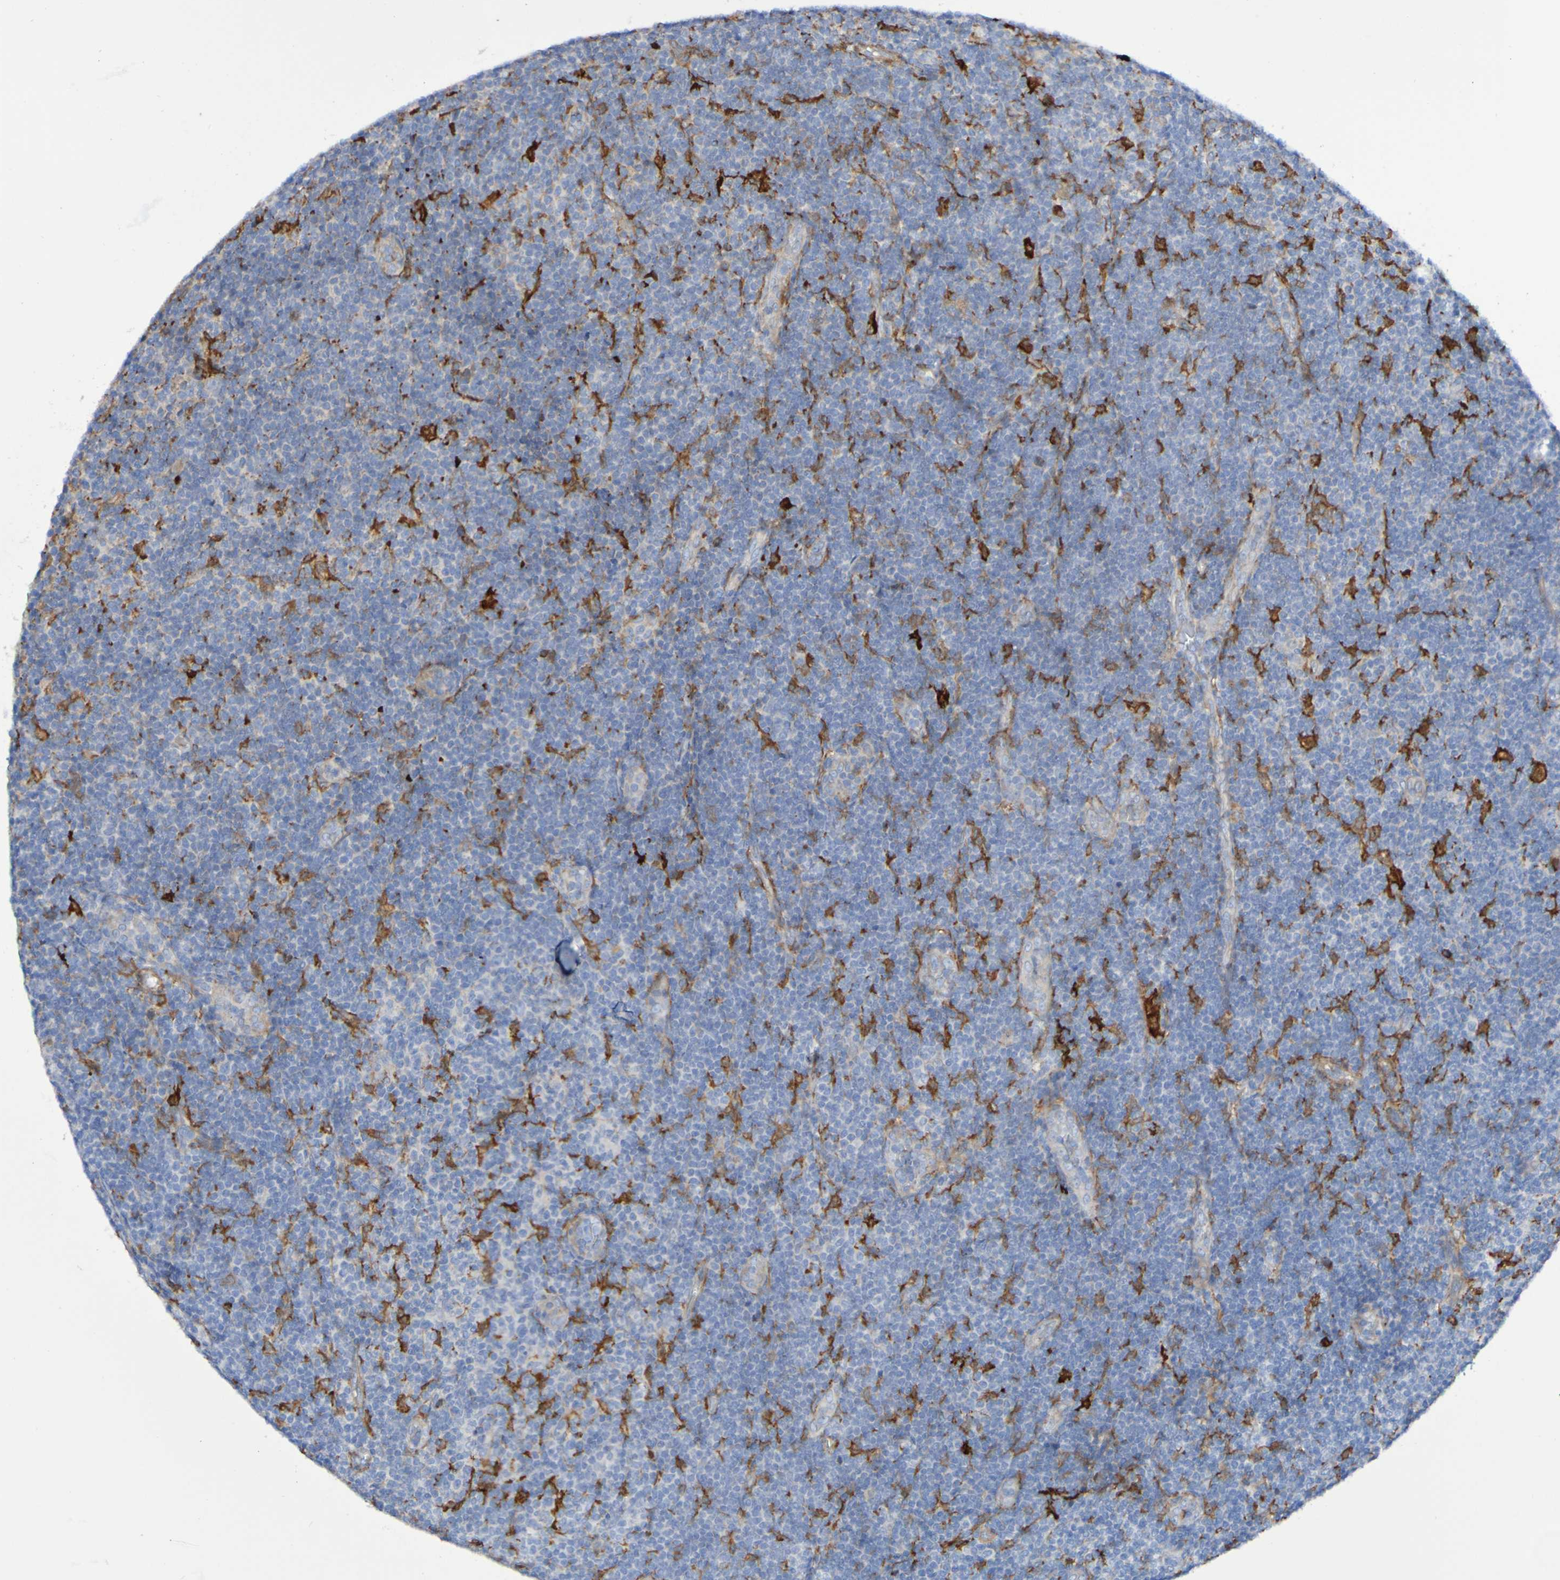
{"staining": {"intensity": "strong", "quantity": "<25%", "location": "cytoplasmic/membranous"}, "tissue": "lymphoma", "cell_type": "Tumor cells", "image_type": "cancer", "snomed": [{"axis": "morphology", "description": "Malignant lymphoma, non-Hodgkin's type, Low grade"}, {"axis": "topography", "description": "Lymph node"}], "caption": "This micrograph exhibits lymphoma stained with IHC to label a protein in brown. The cytoplasmic/membranous of tumor cells show strong positivity for the protein. Nuclei are counter-stained blue.", "gene": "SCRG1", "patient": {"sex": "male", "age": 83}}